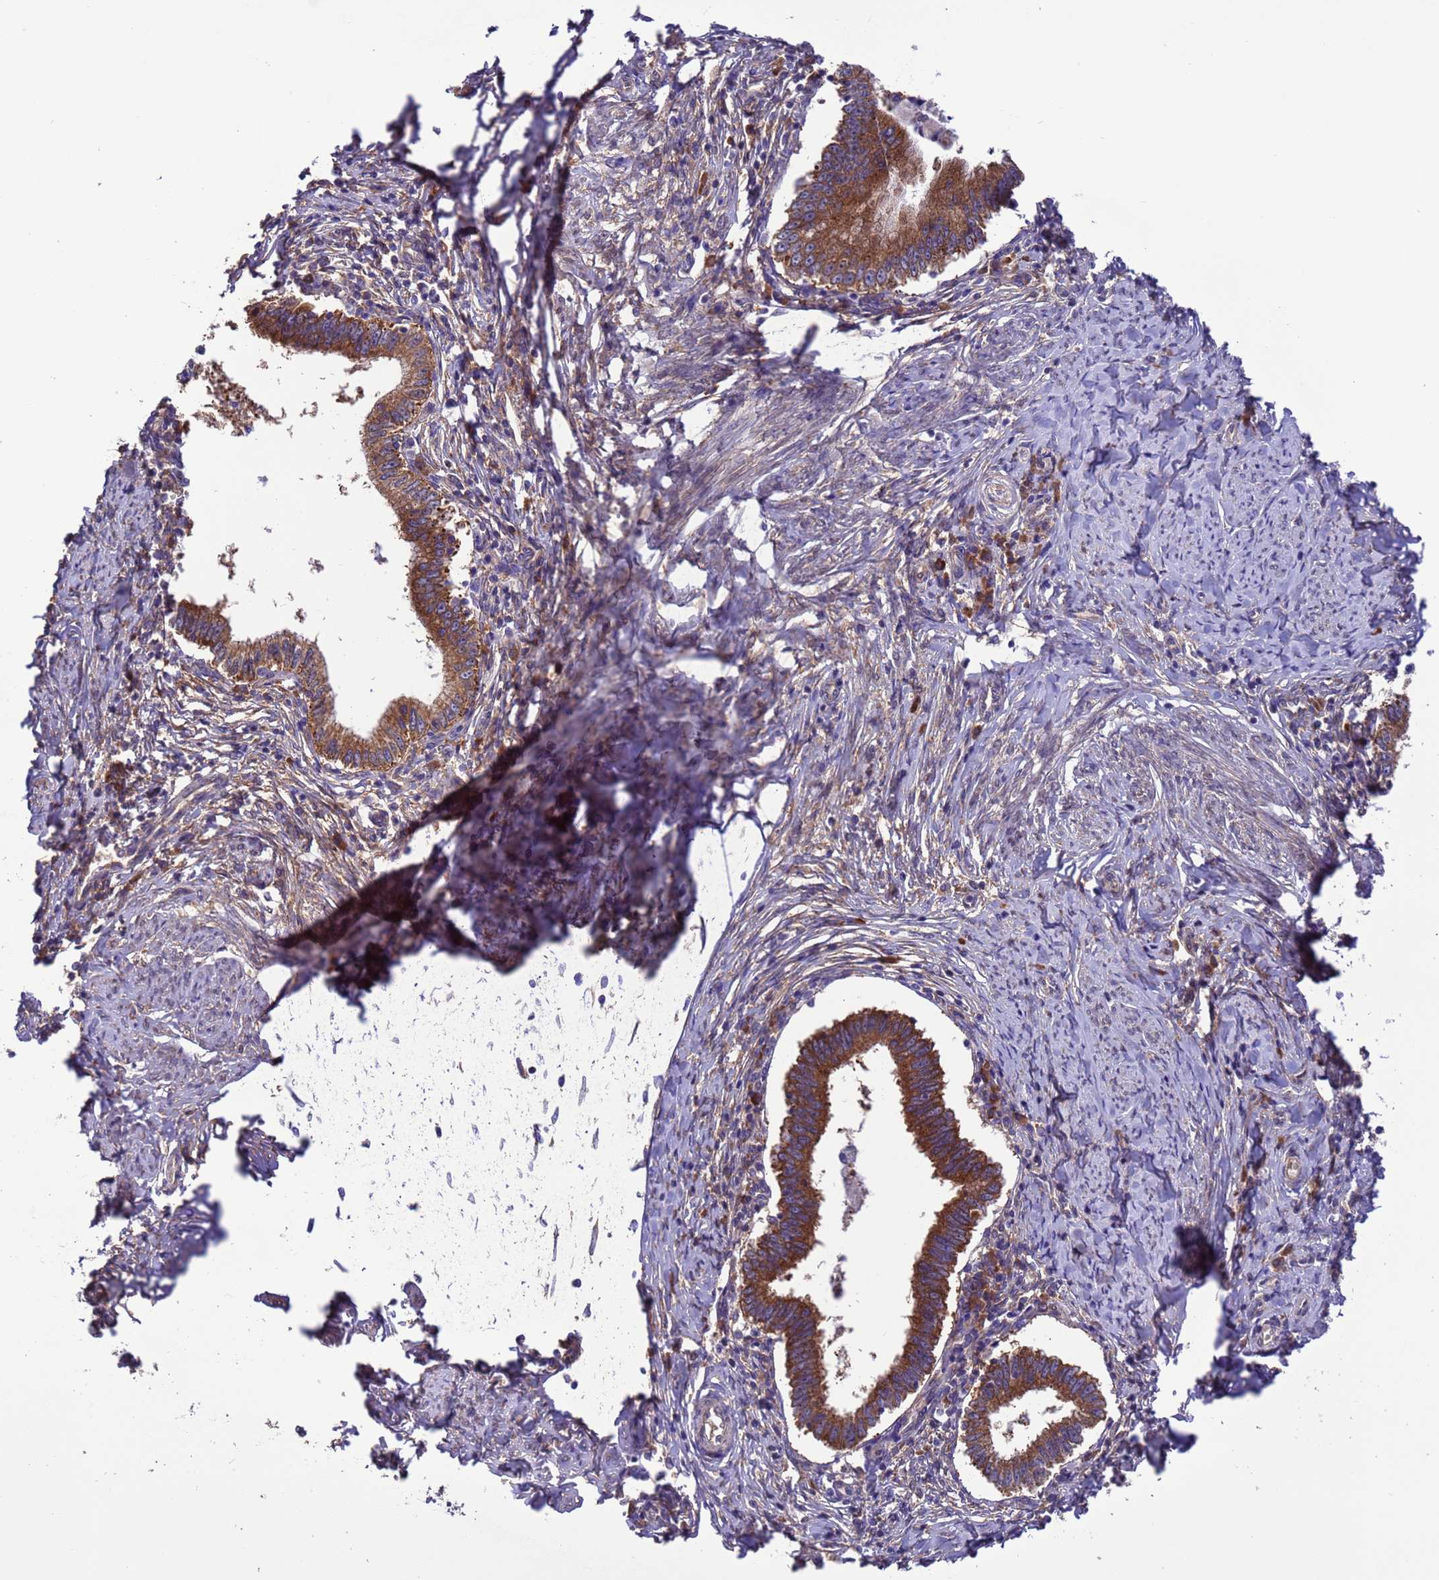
{"staining": {"intensity": "strong", "quantity": ">75%", "location": "cytoplasmic/membranous"}, "tissue": "cervical cancer", "cell_type": "Tumor cells", "image_type": "cancer", "snomed": [{"axis": "morphology", "description": "Adenocarcinoma, NOS"}, {"axis": "topography", "description": "Cervix"}], "caption": "DAB immunohistochemical staining of human cervical cancer exhibits strong cytoplasmic/membranous protein staining in about >75% of tumor cells. The staining is performed using DAB (3,3'-diaminobenzidine) brown chromogen to label protein expression. The nuclei are counter-stained blue using hematoxylin.", "gene": "ARHGAP12", "patient": {"sex": "female", "age": 36}}